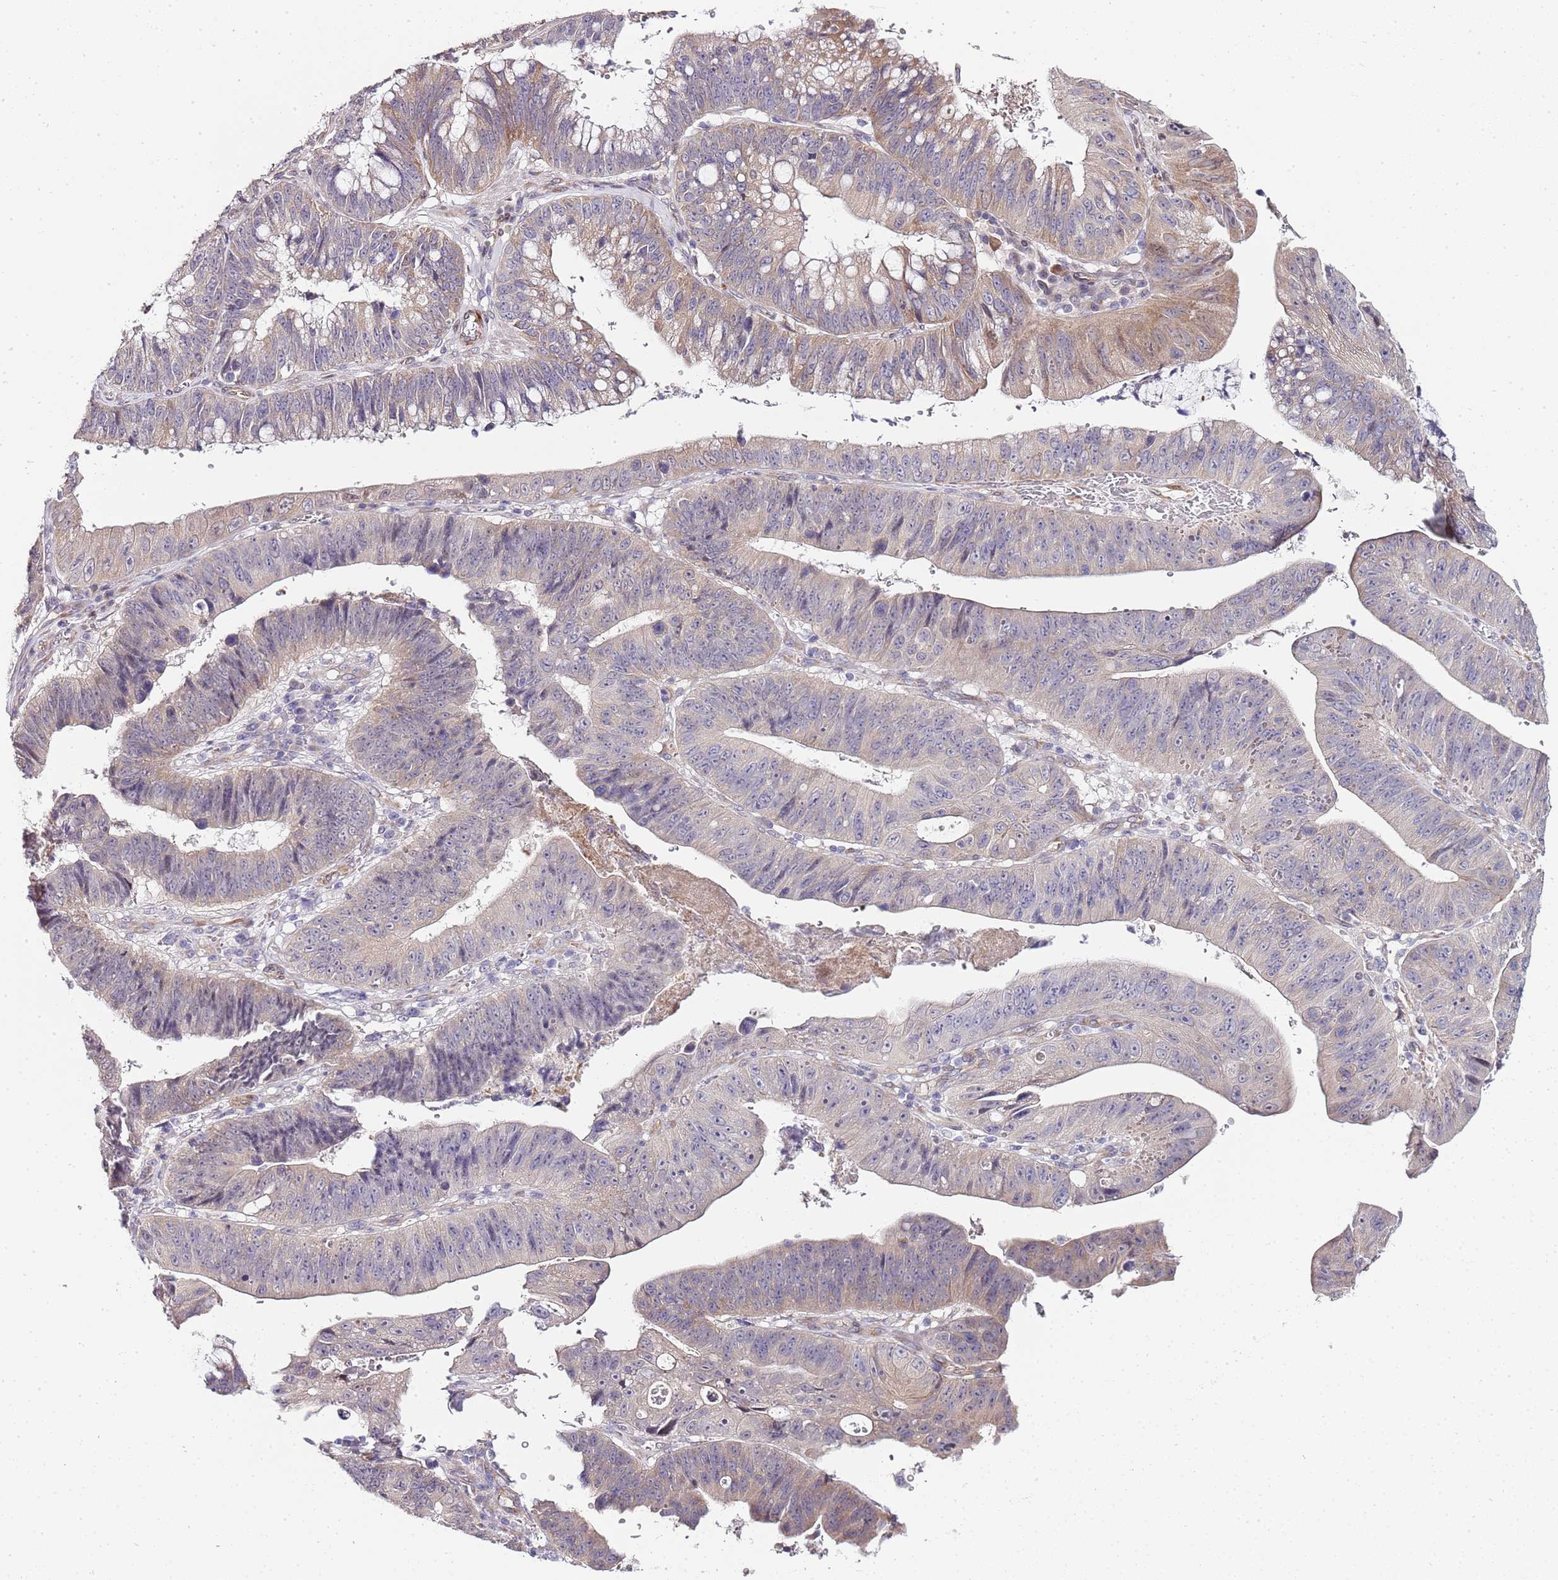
{"staining": {"intensity": "weak", "quantity": "<25%", "location": "cytoplasmic/membranous"}, "tissue": "stomach cancer", "cell_type": "Tumor cells", "image_type": "cancer", "snomed": [{"axis": "morphology", "description": "Adenocarcinoma, NOS"}, {"axis": "topography", "description": "Stomach"}], "caption": "This is a micrograph of immunohistochemistry staining of stomach cancer (adenocarcinoma), which shows no staining in tumor cells. Nuclei are stained in blue.", "gene": "TBC1D9", "patient": {"sex": "male", "age": 59}}